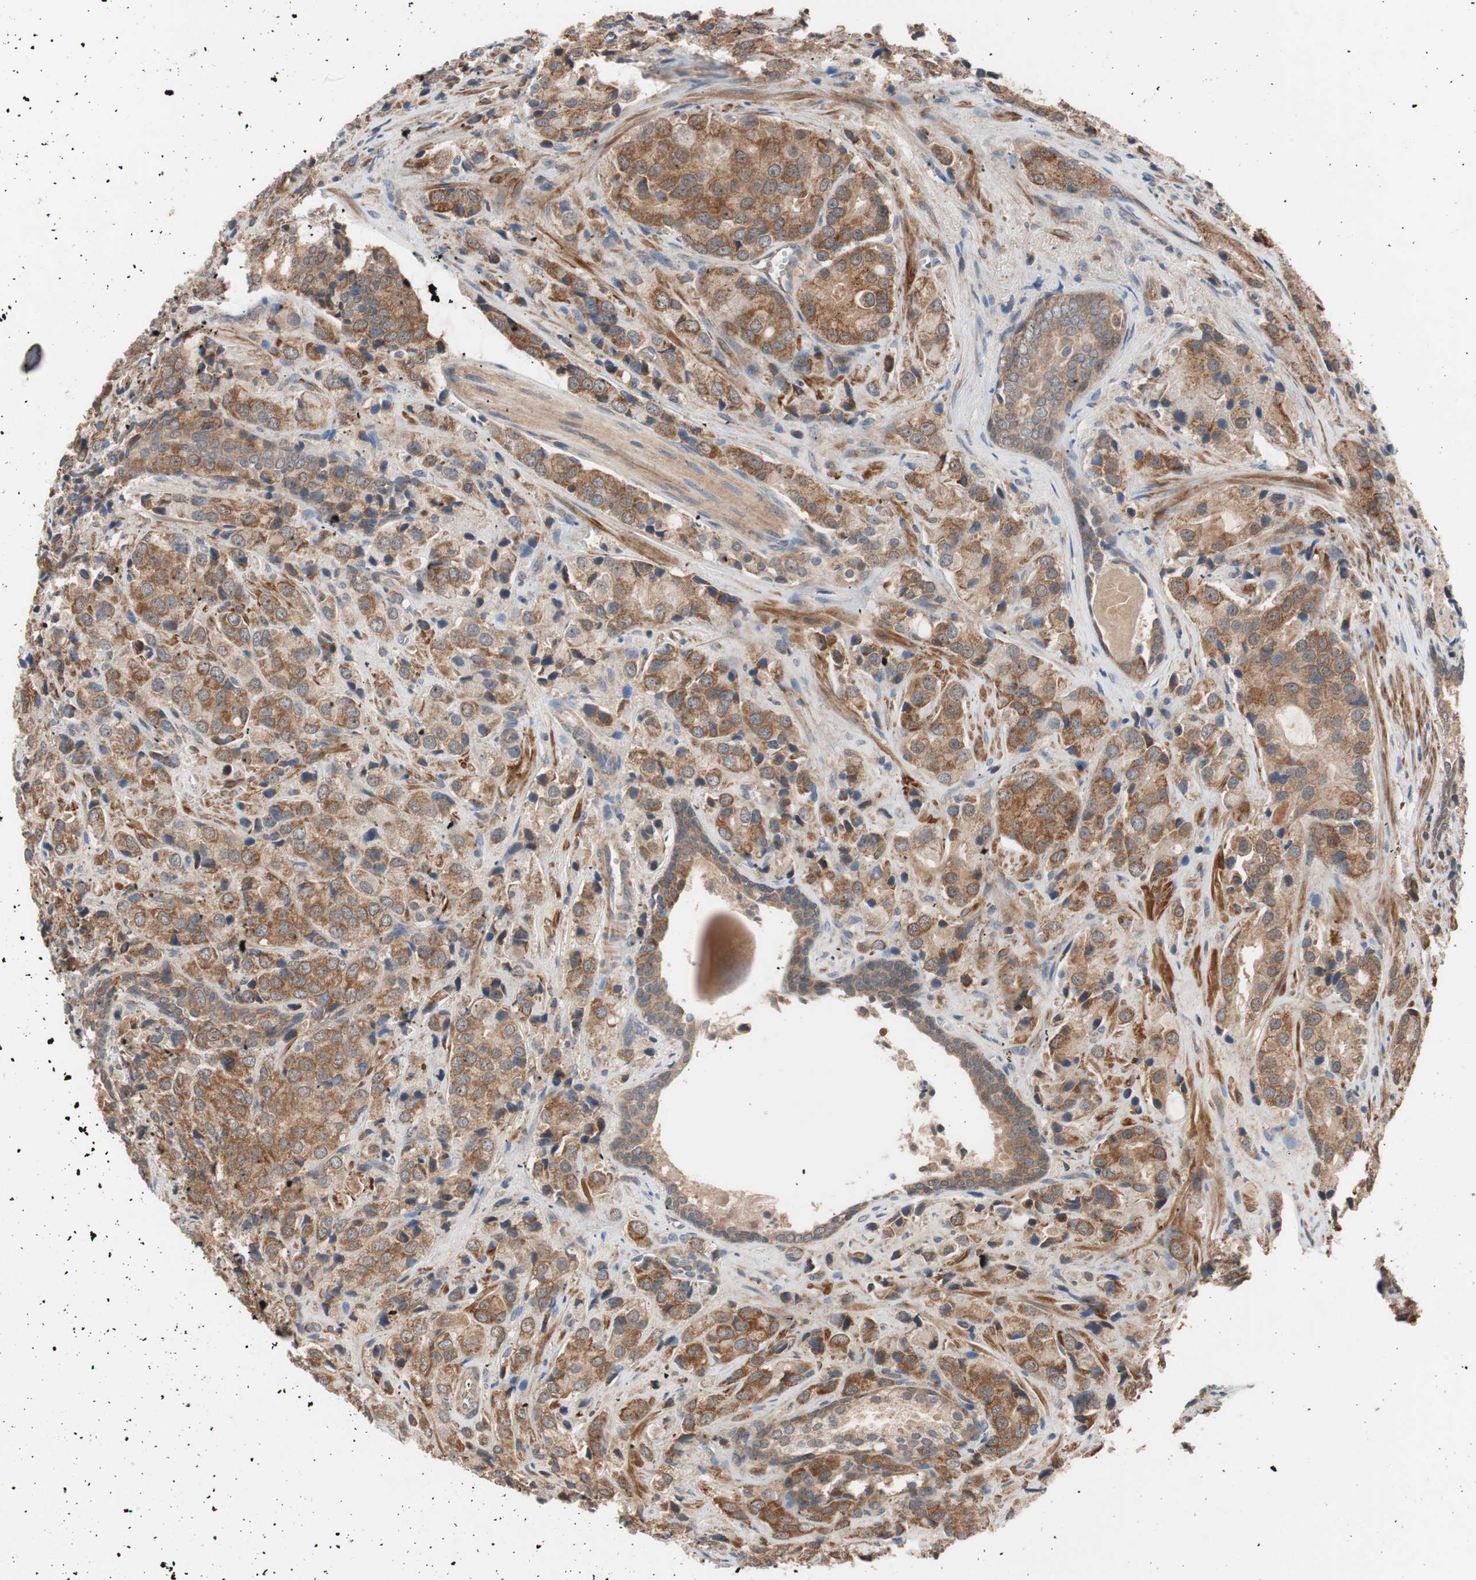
{"staining": {"intensity": "strong", "quantity": ">75%", "location": "cytoplasmic/membranous"}, "tissue": "prostate cancer", "cell_type": "Tumor cells", "image_type": "cancer", "snomed": [{"axis": "morphology", "description": "Adenocarcinoma, High grade"}, {"axis": "topography", "description": "Prostate"}], "caption": "Adenocarcinoma (high-grade) (prostate) tissue shows strong cytoplasmic/membranous positivity in approximately >75% of tumor cells, visualized by immunohistochemistry. Nuclei are stained in blue.", "gene": "HMBS", "patient": {"sex": "male", "age": 70}}